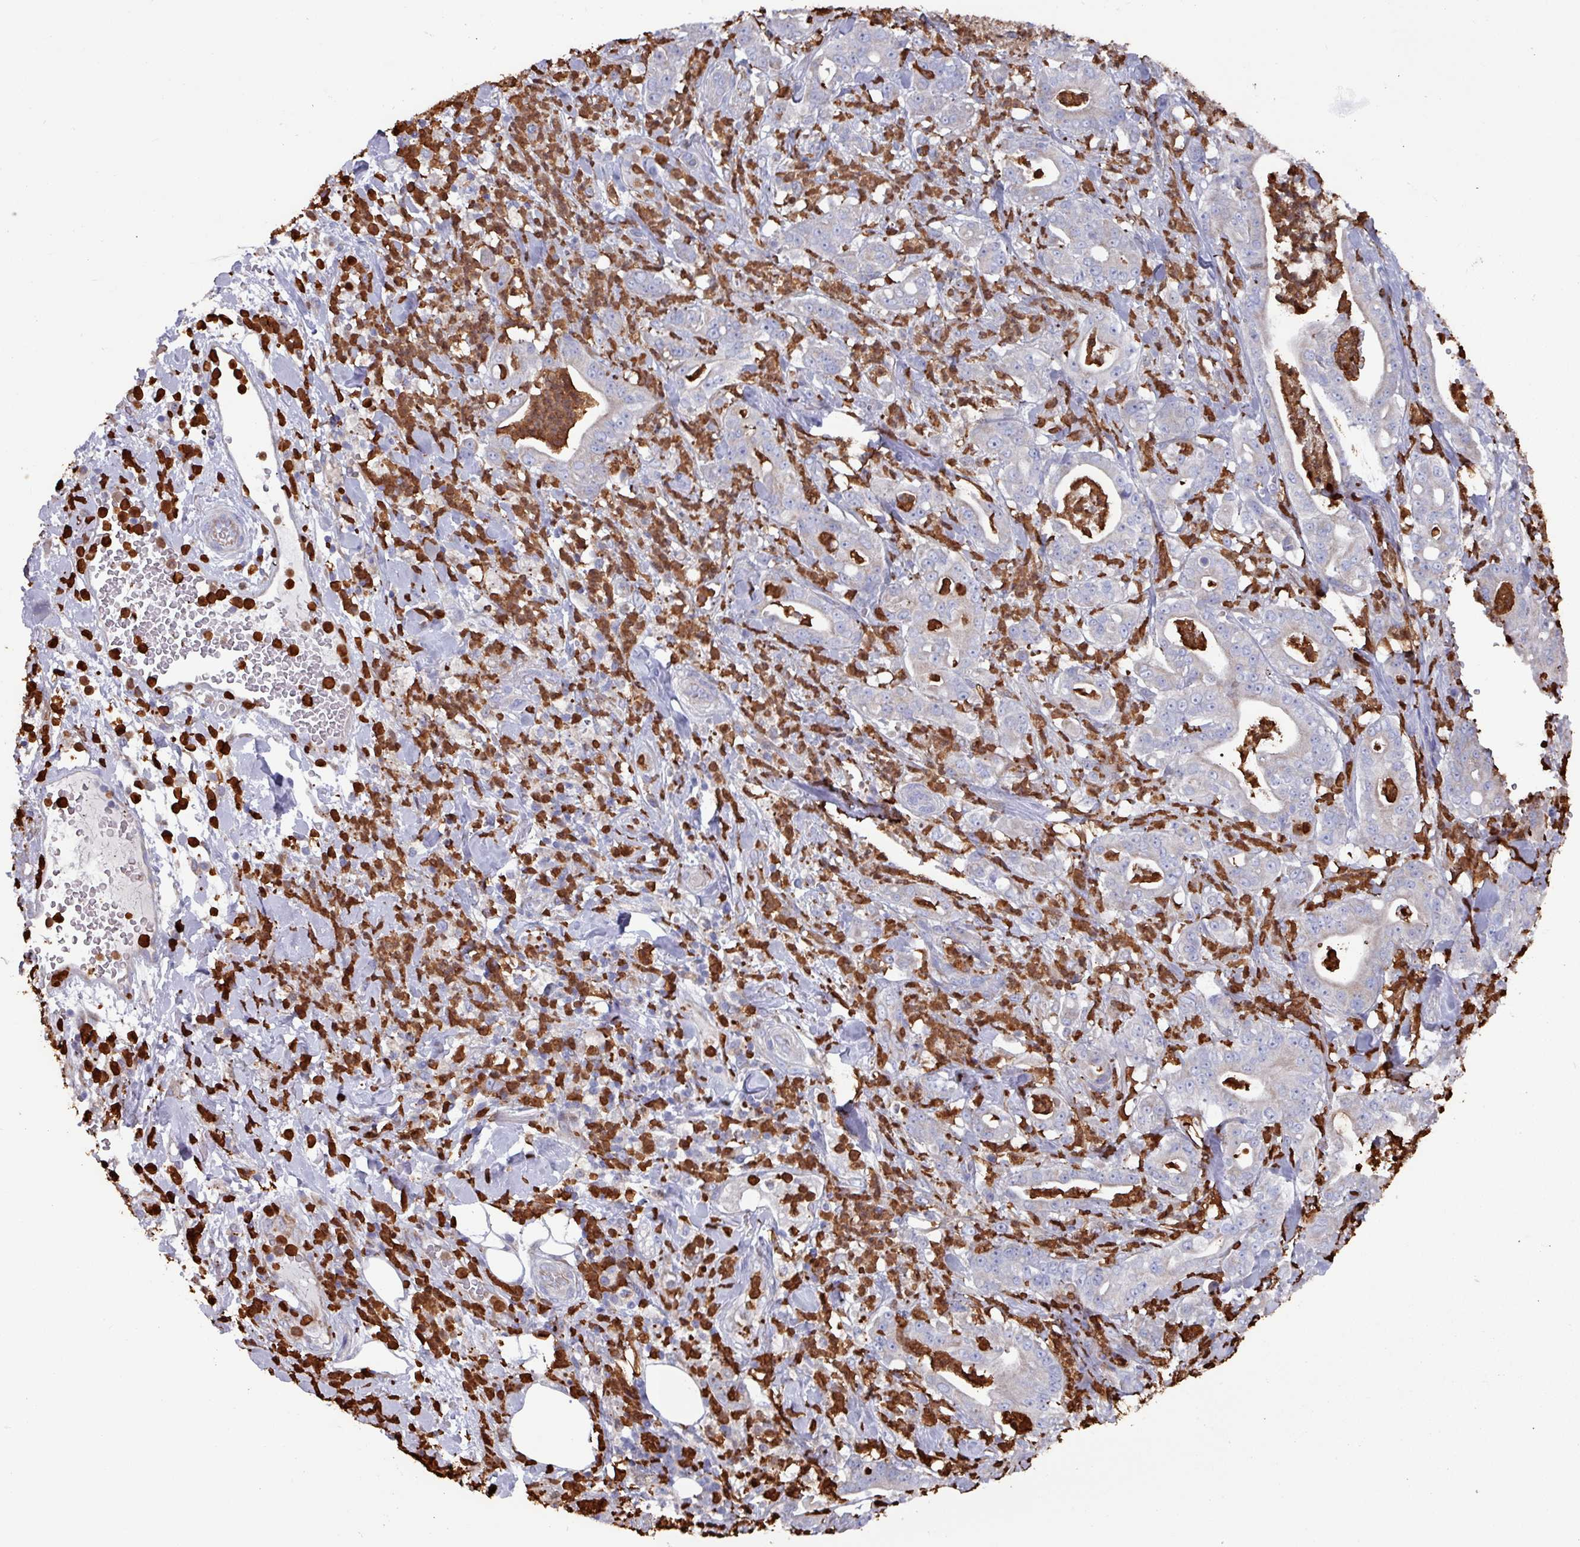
{"staining": {"intensity": "weak", "quantity": "25%-75%", "location": "cytoplasmic/membranous"}, "tissue": "pancreatic cancer", "cell_type": "Tumor cells", "image_type": "cancer", "snomed": [{"axis": "morphology", "description": "Adenocarcinoma, NOS"}, {"axis": "topography", "description": "Pancreas"}], "caption": "Protein expression analysis of adenocarcinoma (pancreatic) demonstrates weak cytoplasmic/membranous staining in approximately 25%-75% of tumor cells. Immunohistochemistry (ihc) stains the protein in brown and the nuclei are stained blue.", "gene": "UQCC2", "patient": {"sex": "male", "age": 71}}